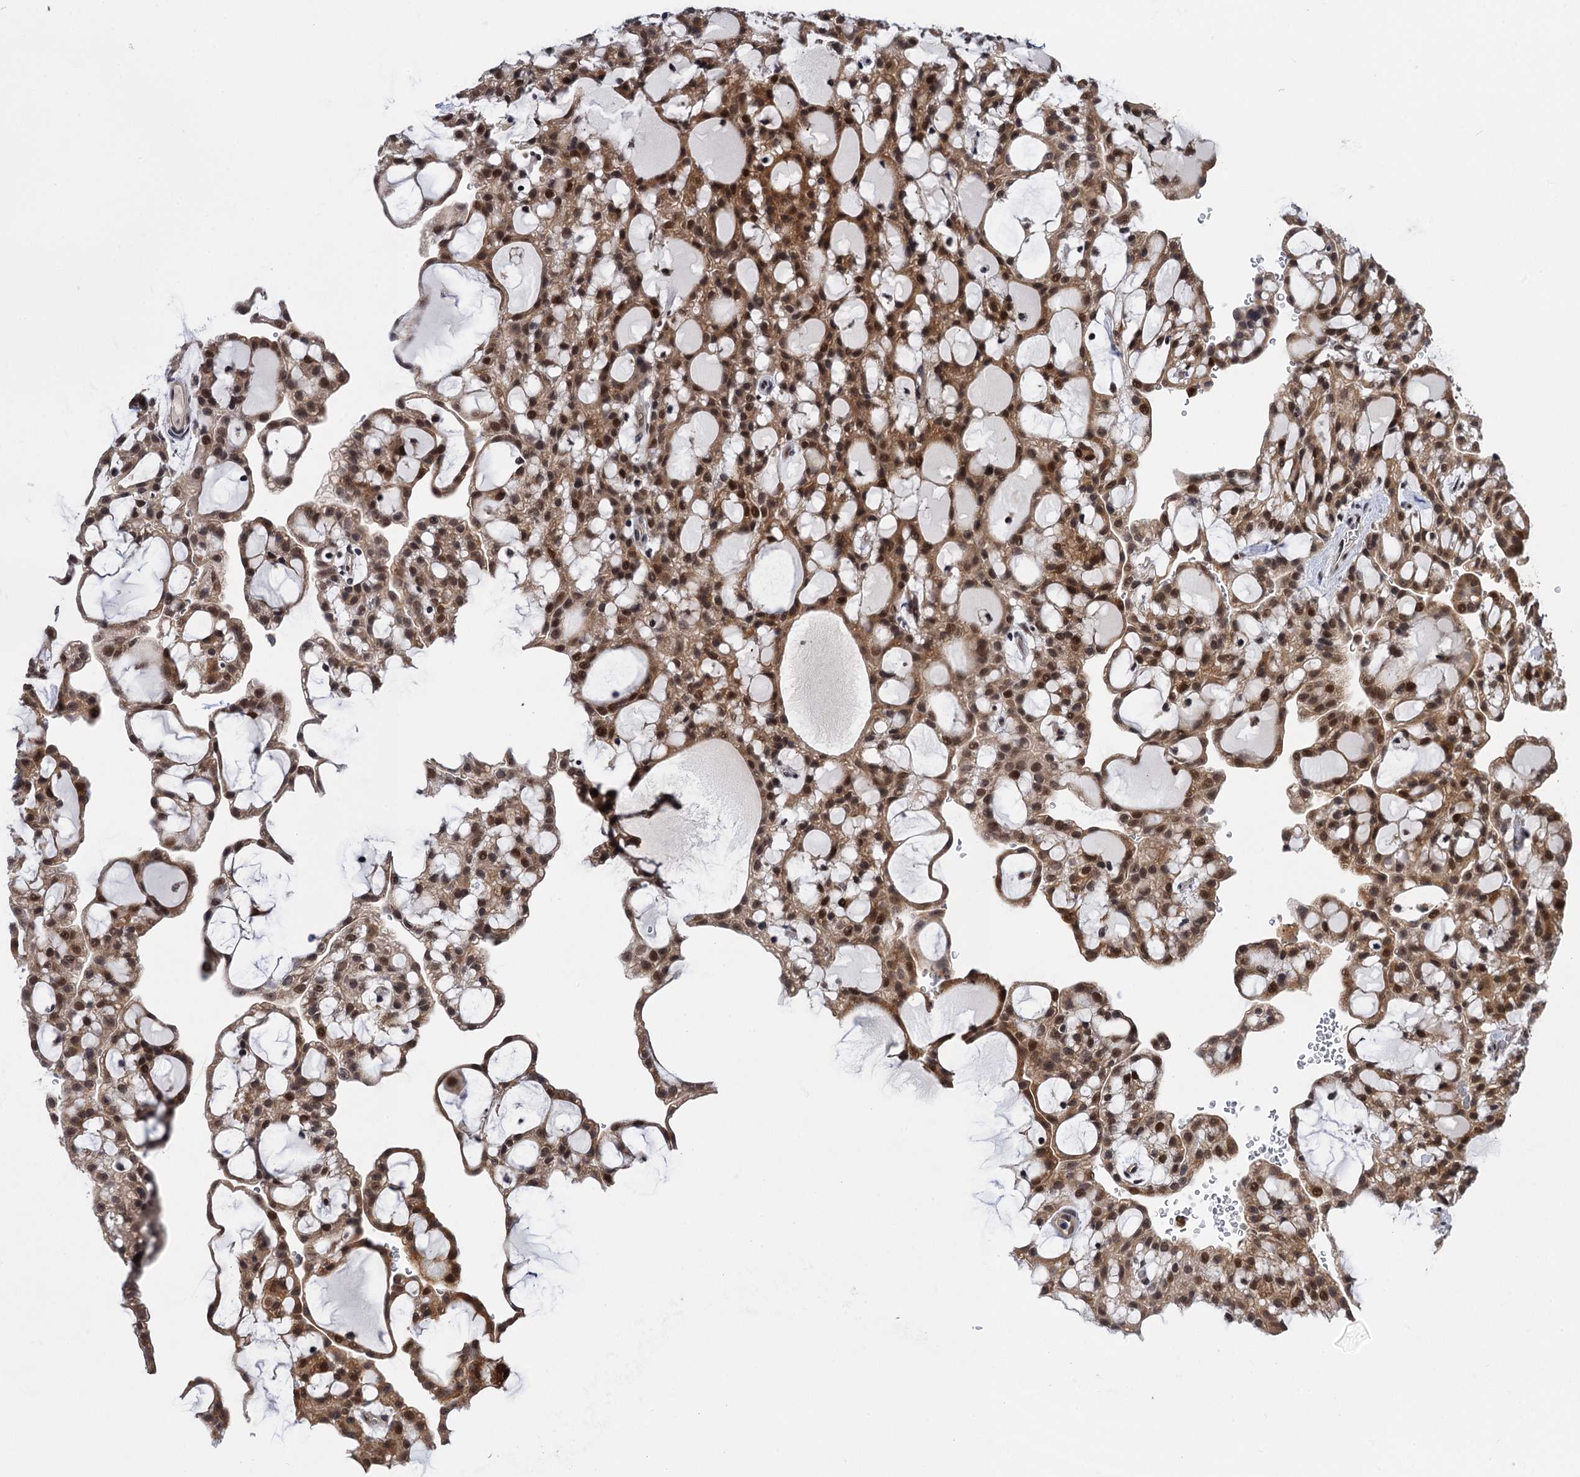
{"staining": {"intensity": "moderate", "quantity": ">75%", "location": "cytoplasmic/membranous,nuclear"}, "tissue": "renal cancer", "cell_type": "Tumor cells", "image_type": "cancer", "snomed": [{"axis": "morphology", "description": "Adenocarcinoma, NOS"}, {"axis": "topography", "description": "Kidney"}], "caption": "Protein expression analysis of renal cancer demonstrates moderate cytoplasmic/membranous and nuclear staining in about >75% of tumor cells.", "gene": "ZAR1L", "patient": {"sex": "male", "age": 63}}